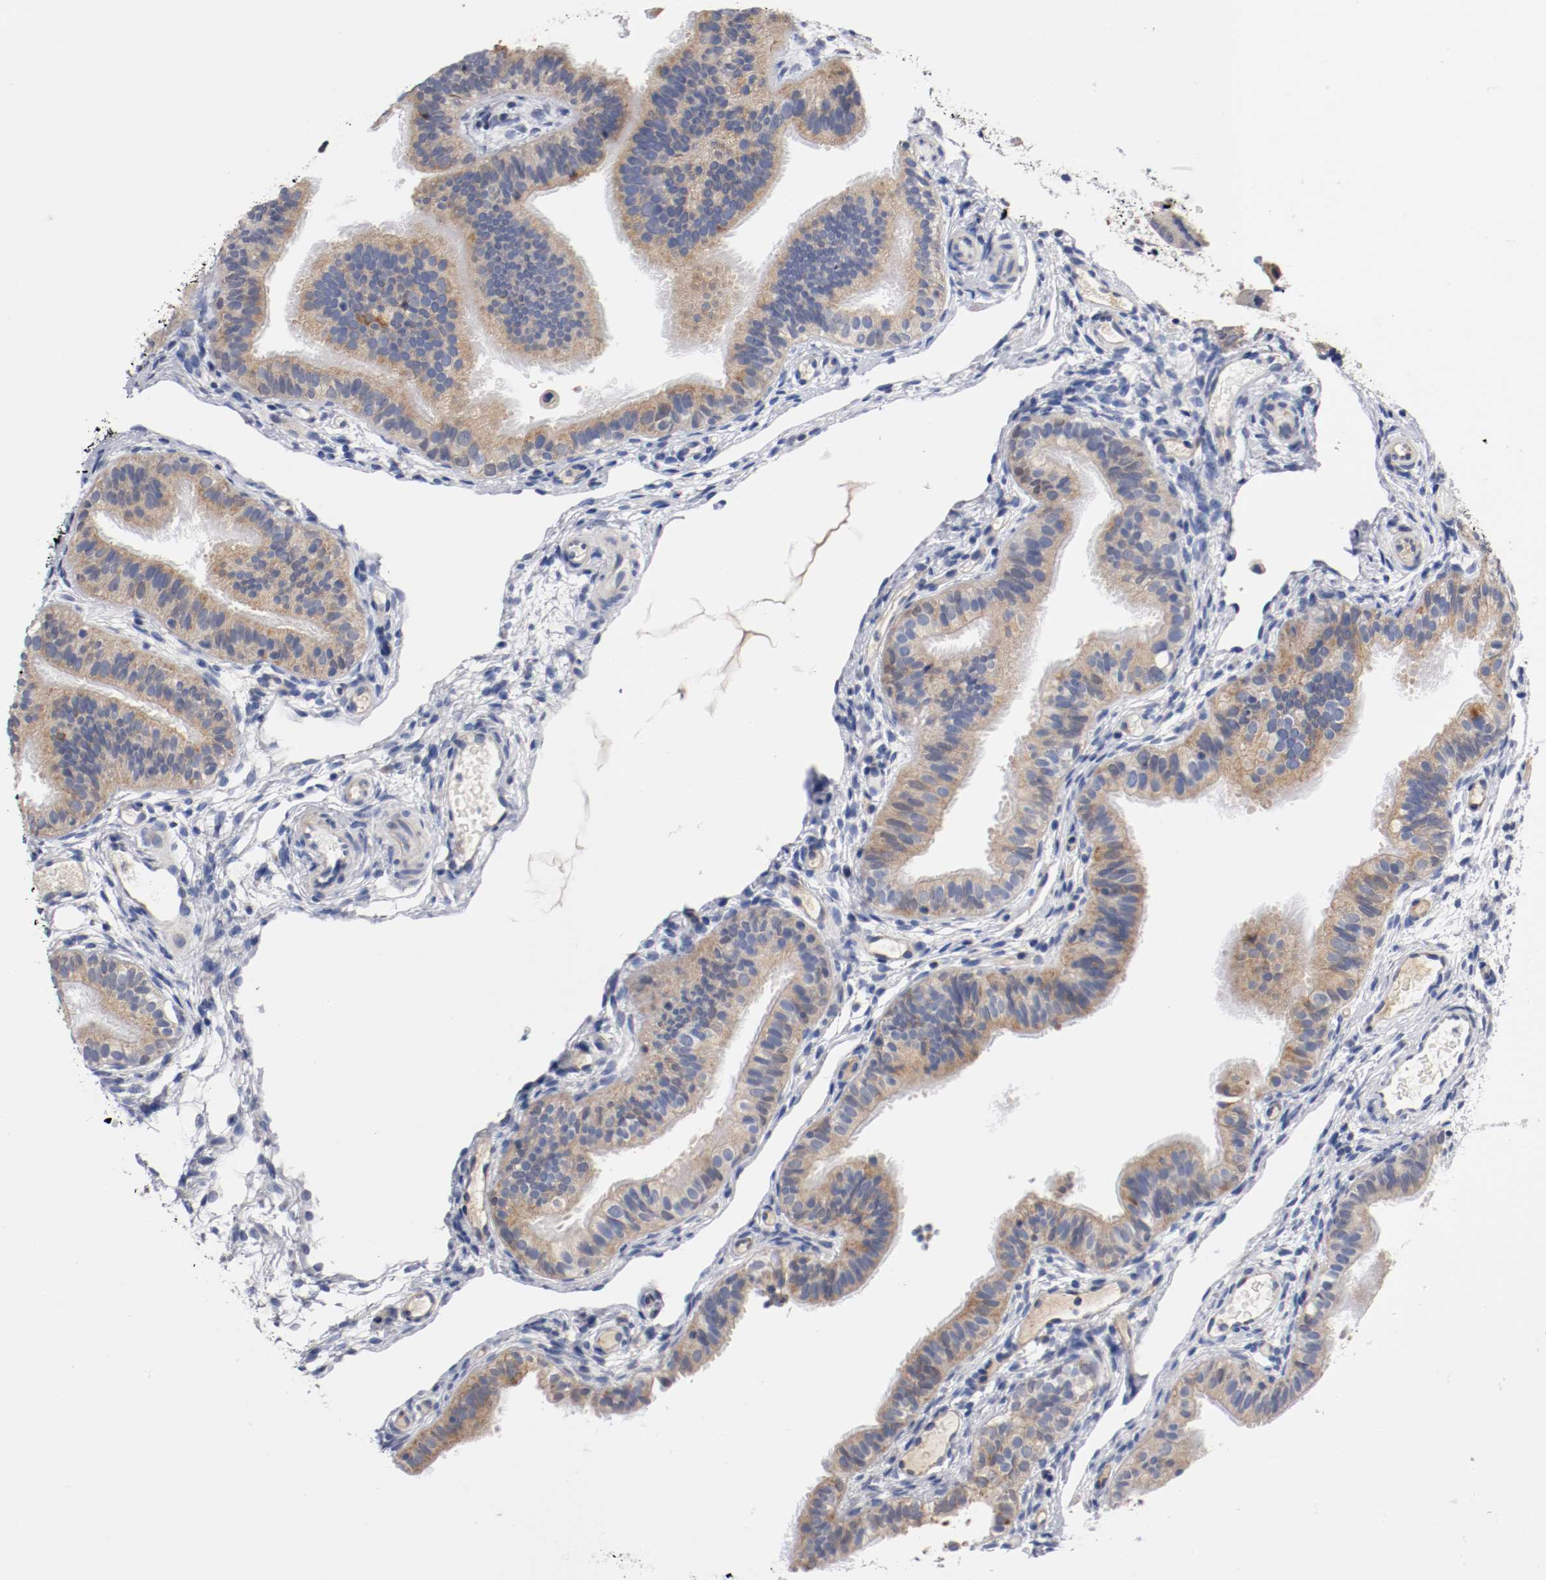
{"staining": {"intensity": "moderate", "quantity": ">75%", "location": "cytoplasmic/membranous"}, "tissue": "fallopian tube", "cell_type": "Glandular cells", "image_type": "normal", "snomed": [{"axis": "morphology", "description": "Normal tissue, NOS"}, {"axis": "morphology", "description": "Dermoid, NOS"}, {"axis": "topography", "description": "Fallopian tube"}], "caption": "Immunohistochemical staining of benign human fallopian tube demonstrates moderate cytoplasmic/membranous protein expression in about >75% of glandular cells.", "gene": "PCSK6", "patient": {"sex": "female", "age": 33}}